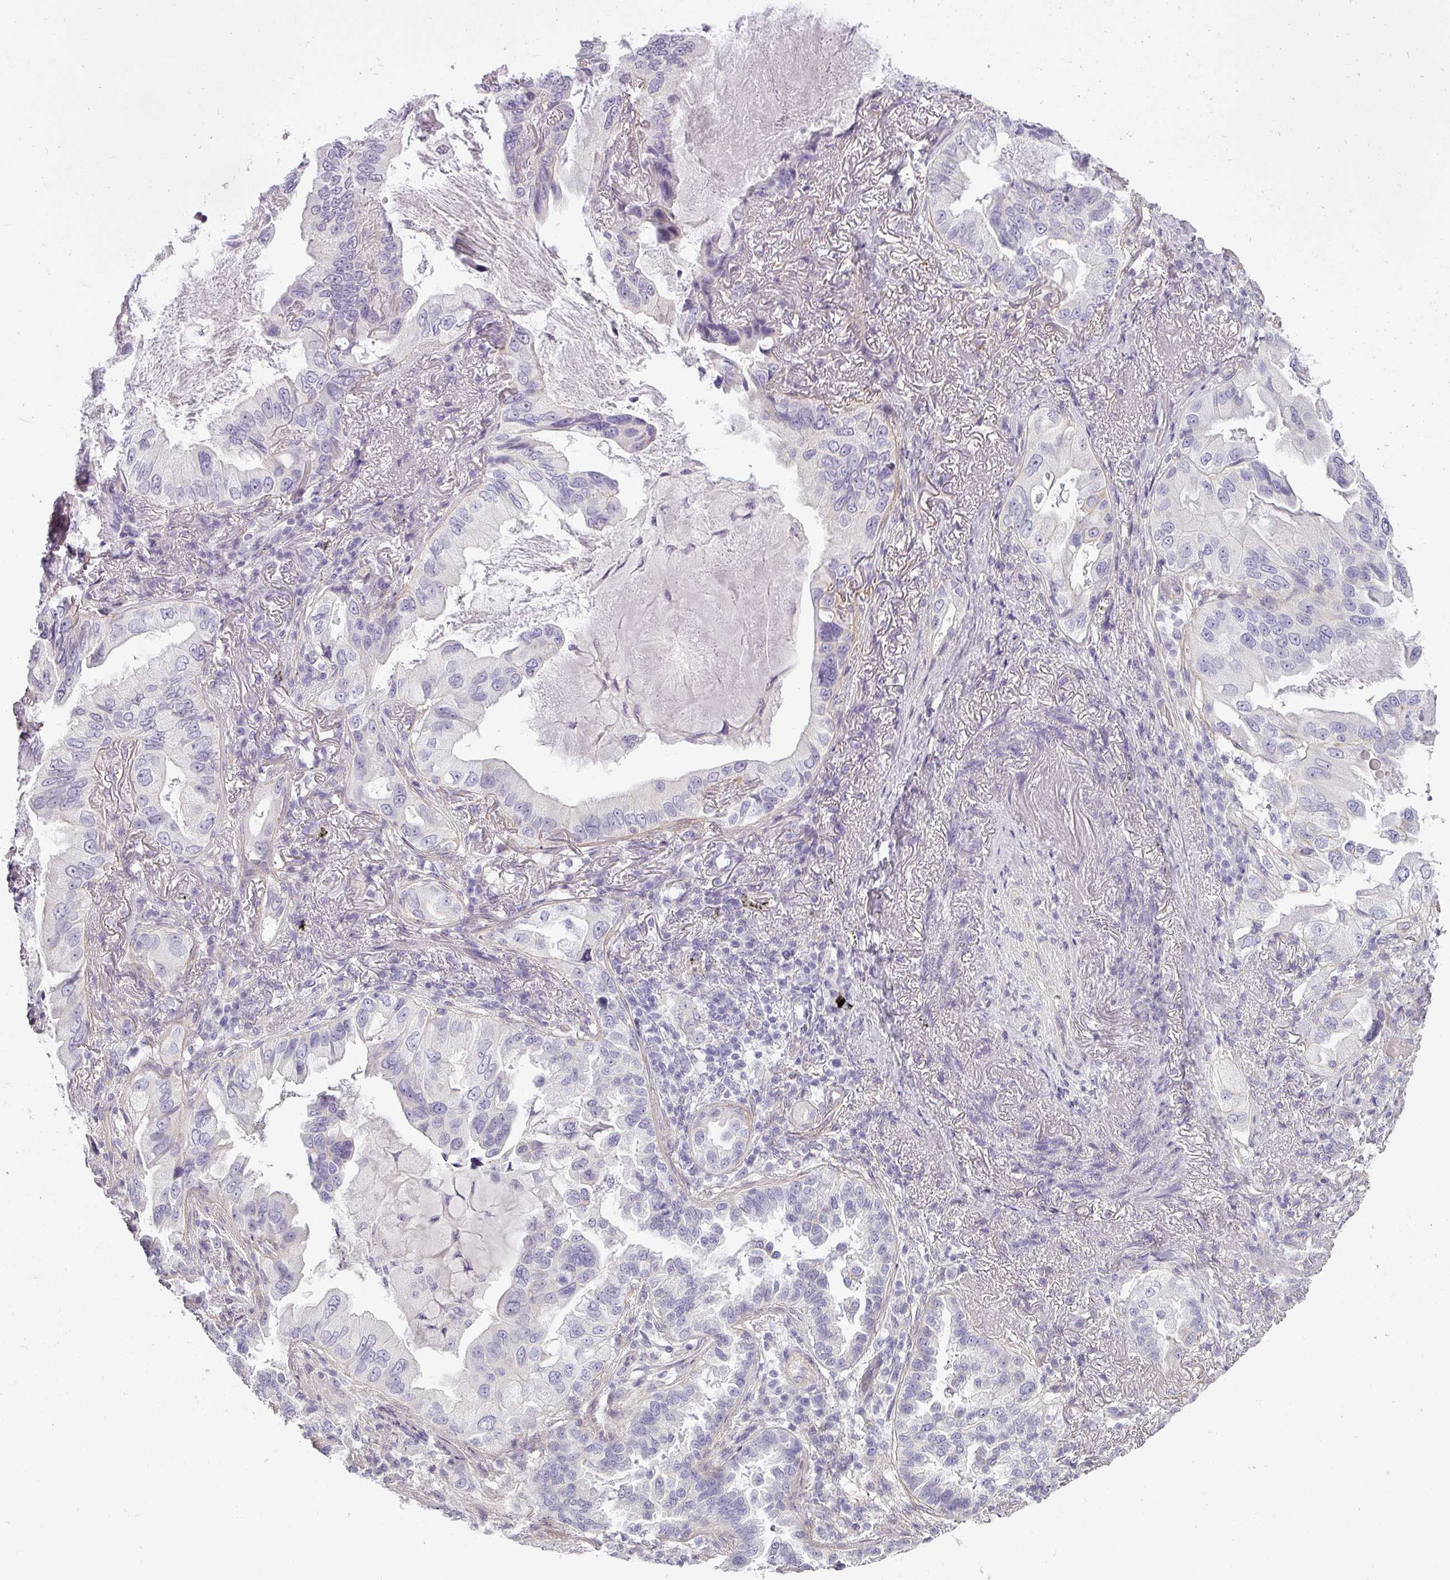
{"staining": {"intensity": "negative", "quantity": "none", "location": "none"}, "tissue": "lung cancer", "cell_type": "Tumor cells", "image_type": "cancer", "snomed": [{"axis": "morphology", "description": "Adenocarcinoma, NOS"}, {"axis": "topography", "description": "Lung"}], "caption": "The image displays no significant positivity in tumor cells of adenocarcinoma (lung).", "gene": "ASB1", "patient": {"sex": "female", "age": 69}}